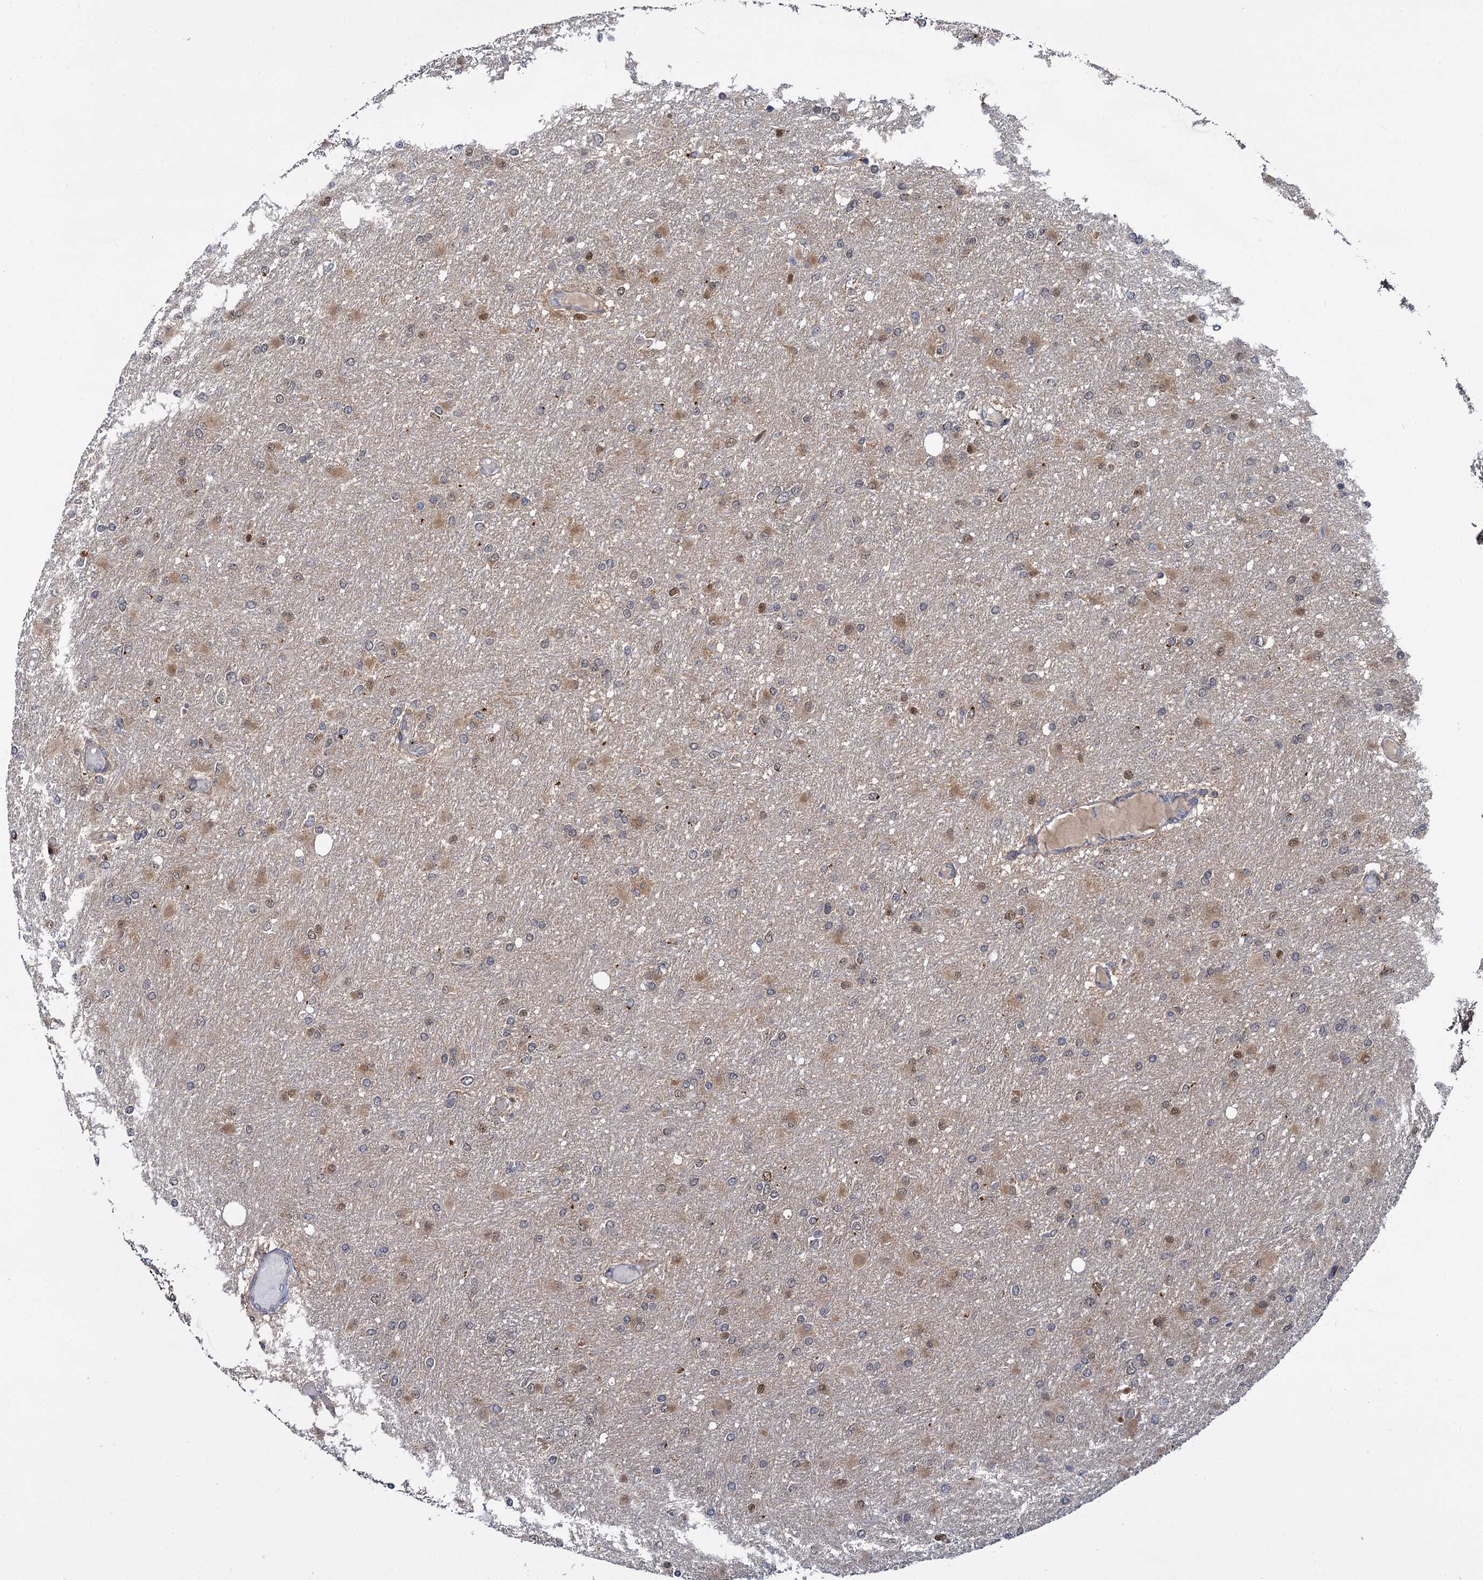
{"staining": {"intensity": "moderate", "quantity": "<25%", "location": "nuclear"}, "tissue": "glioma", "cell_type": "Tumor cells", "image_type": "cancer", "snomed": [{"axis": "morphology", "description": "Glioma, malignant, High grade"}, {"axis": "topography", "description": "Cerebral cortex"}], "caption": "Glioma stained with DAB (3,3'-diaminobenzidine) immunohistochemistry (IHC) displays low levels of moderate nuclear positivity in approximately <25% of tumor cells.", "gene": "GAL3ST4", "patient": {"sex": "female", "age": 36}}